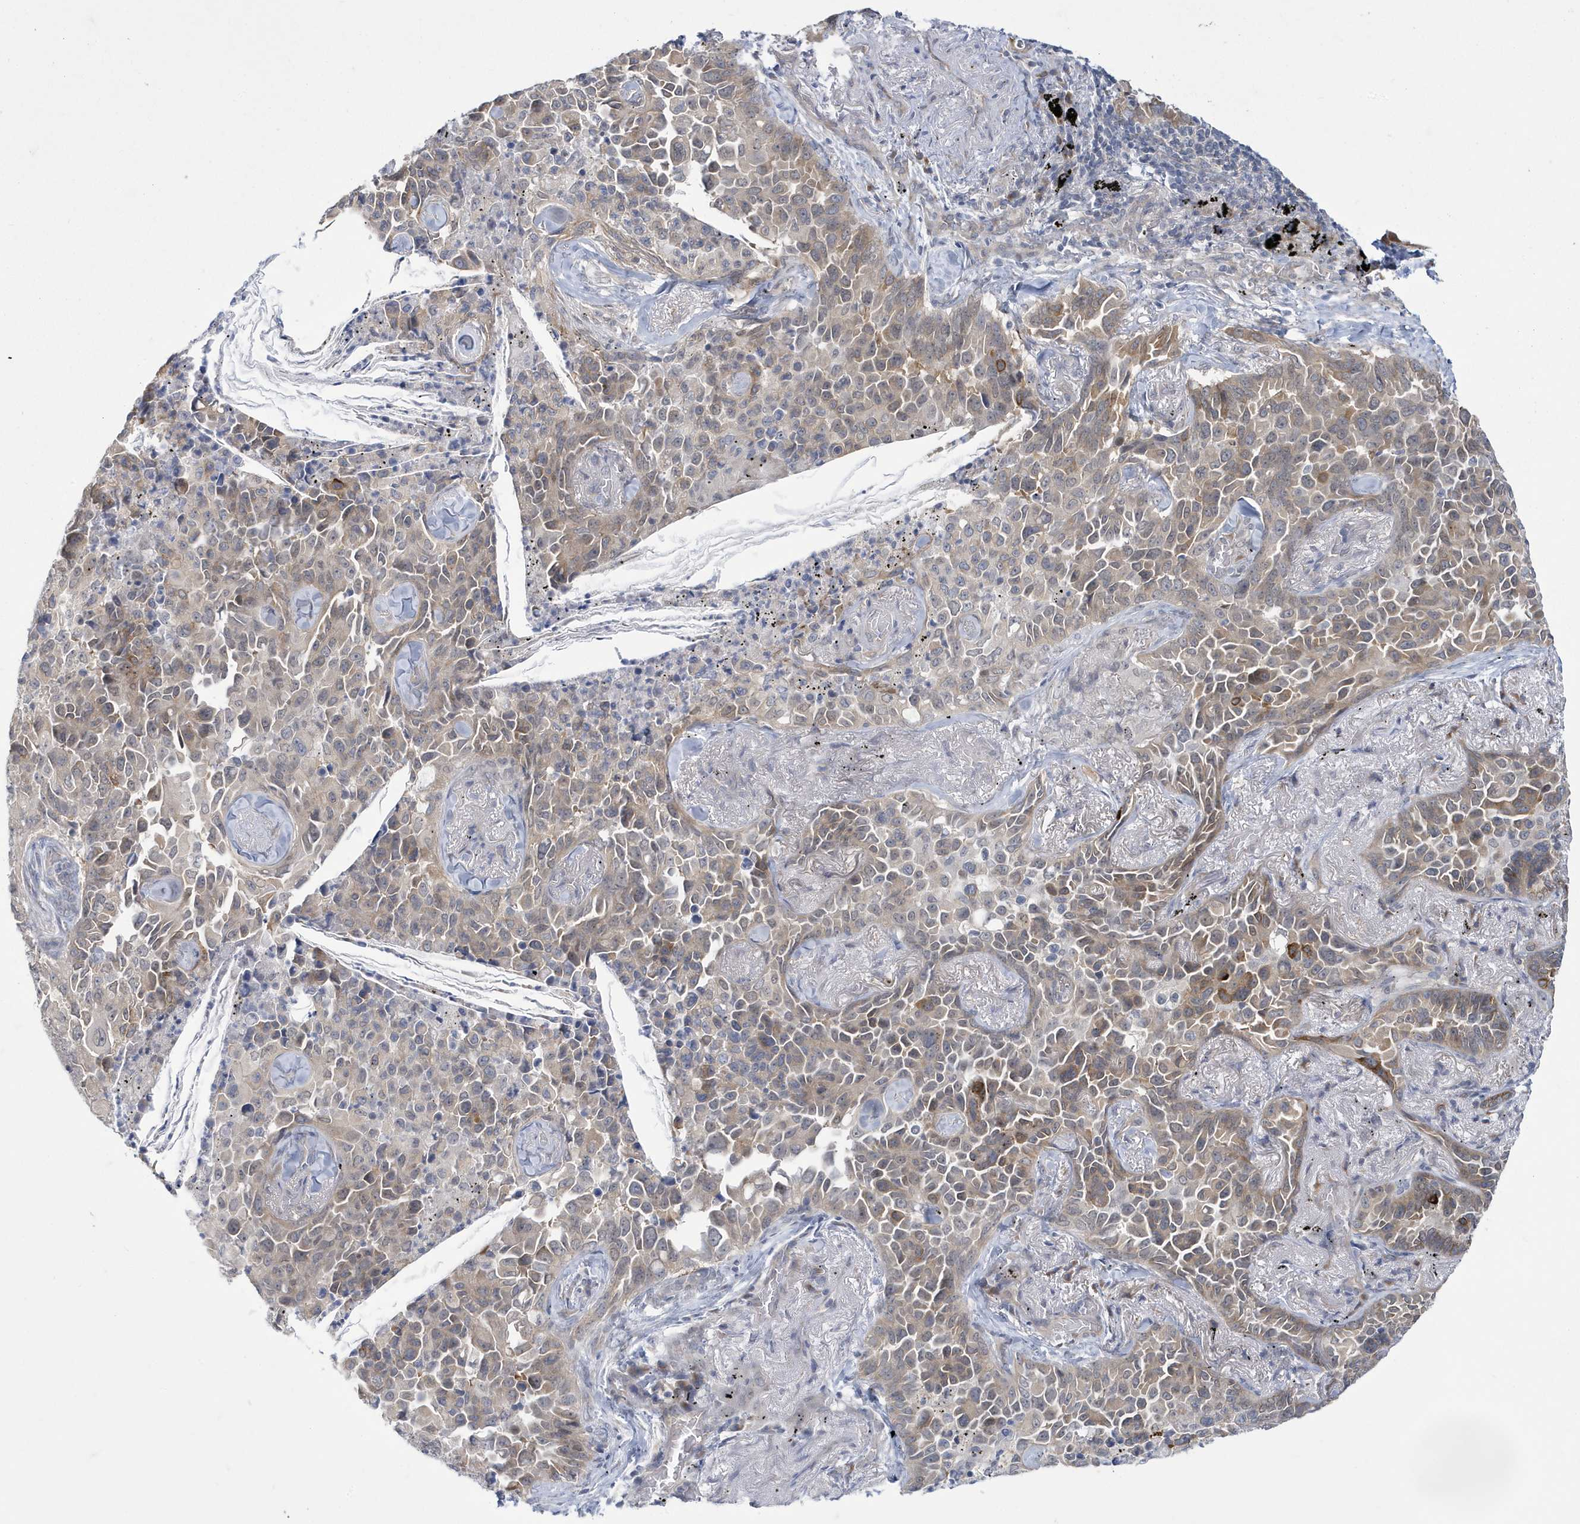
{"staining": {"intensity": "weak", "quantity": "25%-75%", "location": "cytoplasmic/membranous,nuclear"}, "tissue": "lung cancer", "cell_type": "Tumor cells", "image_type": "cancer", "snomed": [{"axis": "morphology", "description": "Adenocarcinoma, NOS"}, {"axis": "topography", "description": "Lung"}], "caption": "DAB (3,3'-diaminobenzidine) immunohistochemical staining of lung adenocarcinoma demonstrates weak cytoplasmic/membranous and nuclear protein positivity in approximately 25%-75% of tumor cells.", "gene": "ZNF654", "patient": {"sex": "female", "age": 67}}